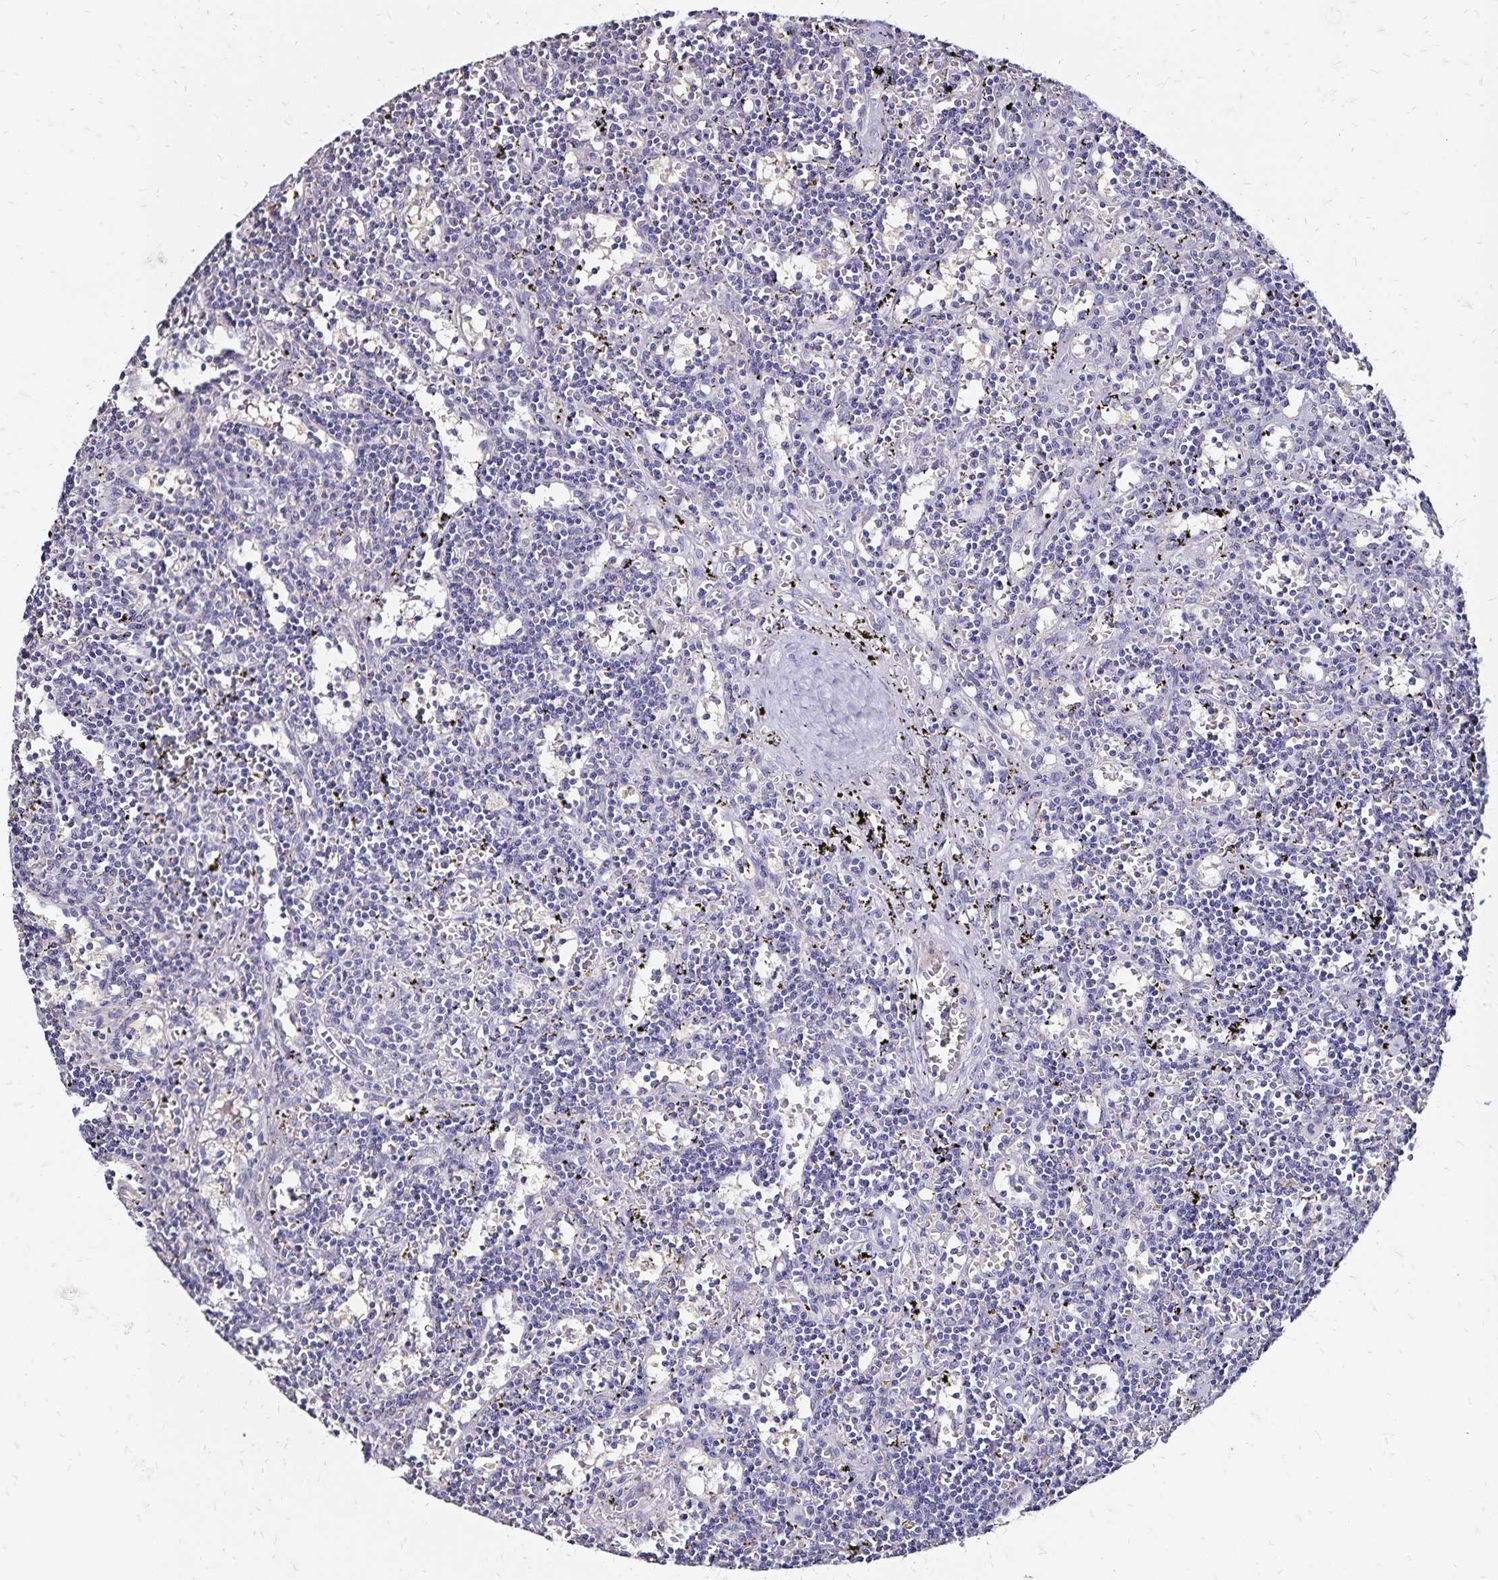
{"staining": {"intensity": "negative", "quantity": "none", "location": "none"}, "tissue": "lymphoma", "cell_type": "Tumor cells", "image_type": "cancer", "snomed": [{"axis": "morphology", "description": "Malignant lymphoma, non-Hodgkin's type, Low grade"}, {"axis": "topography", "description": "Spleen"}], "caption": "High power microscopy micrograph of an immunohistochemistry histopathology image of lymphoma, revealing no significant staining in tumor cells.", "gene": "SLC5A1", "patient": {"sex": "male", "age": 60}}